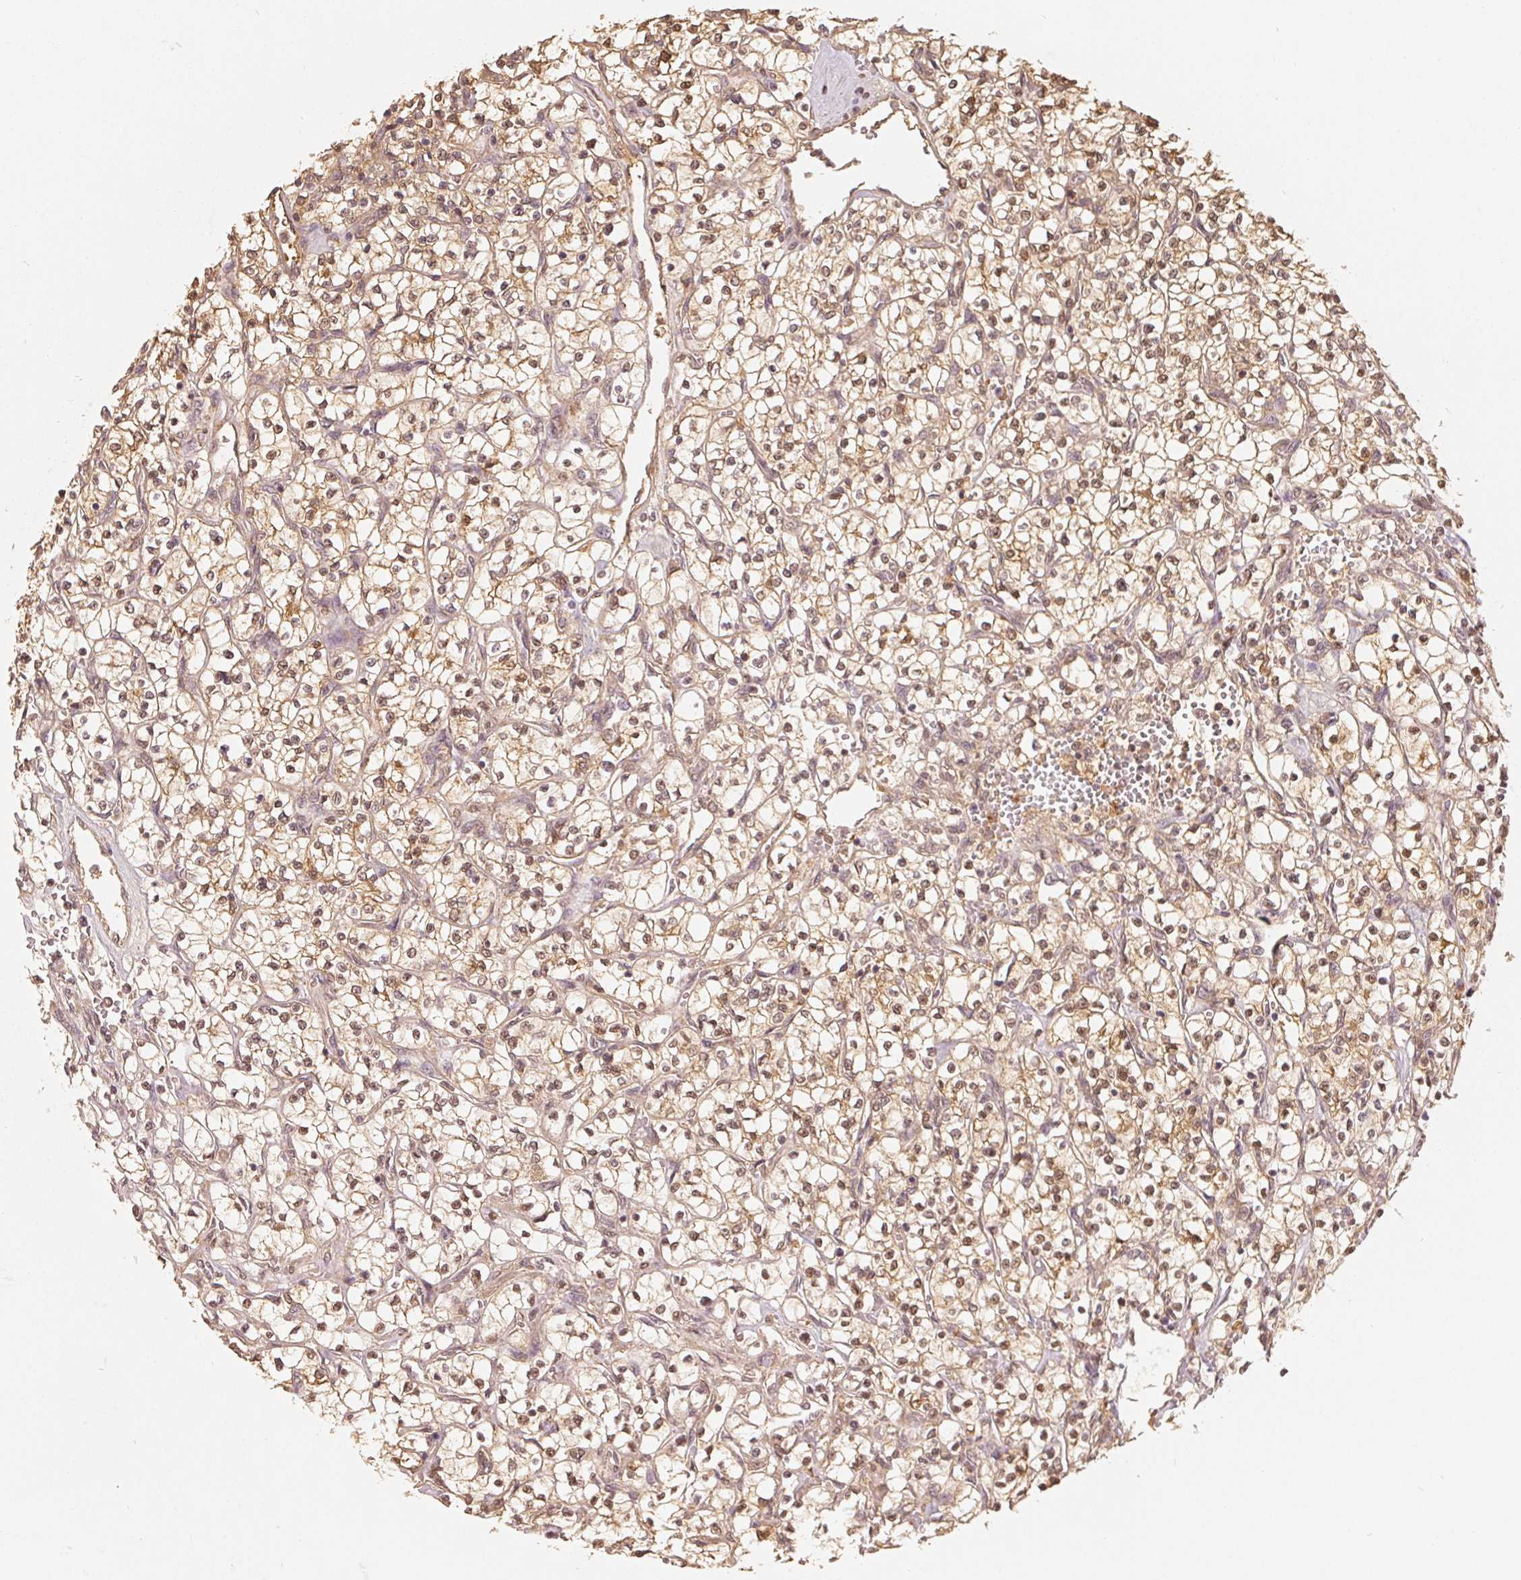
{"staining": {"intensity": "moderate", "quantity": ">75%", "location": "cytoplasmic/membranous,nuclear"}, "tissue": "renal cancer", "cell_type": "Tumor cells", "image_type": "cancer", "snomed": [{"axis": "morphology", "description": "Adenocarcinoma, NOS"}, {"axis": "topography", "description": "Kidney"}], "caption": "Adenocarcinoma (renal) stained with a protein marker demonstrates moderate staining in tumor cells.", "gene": "GUSB", "patient": {"sex": "female", "age": 64}}